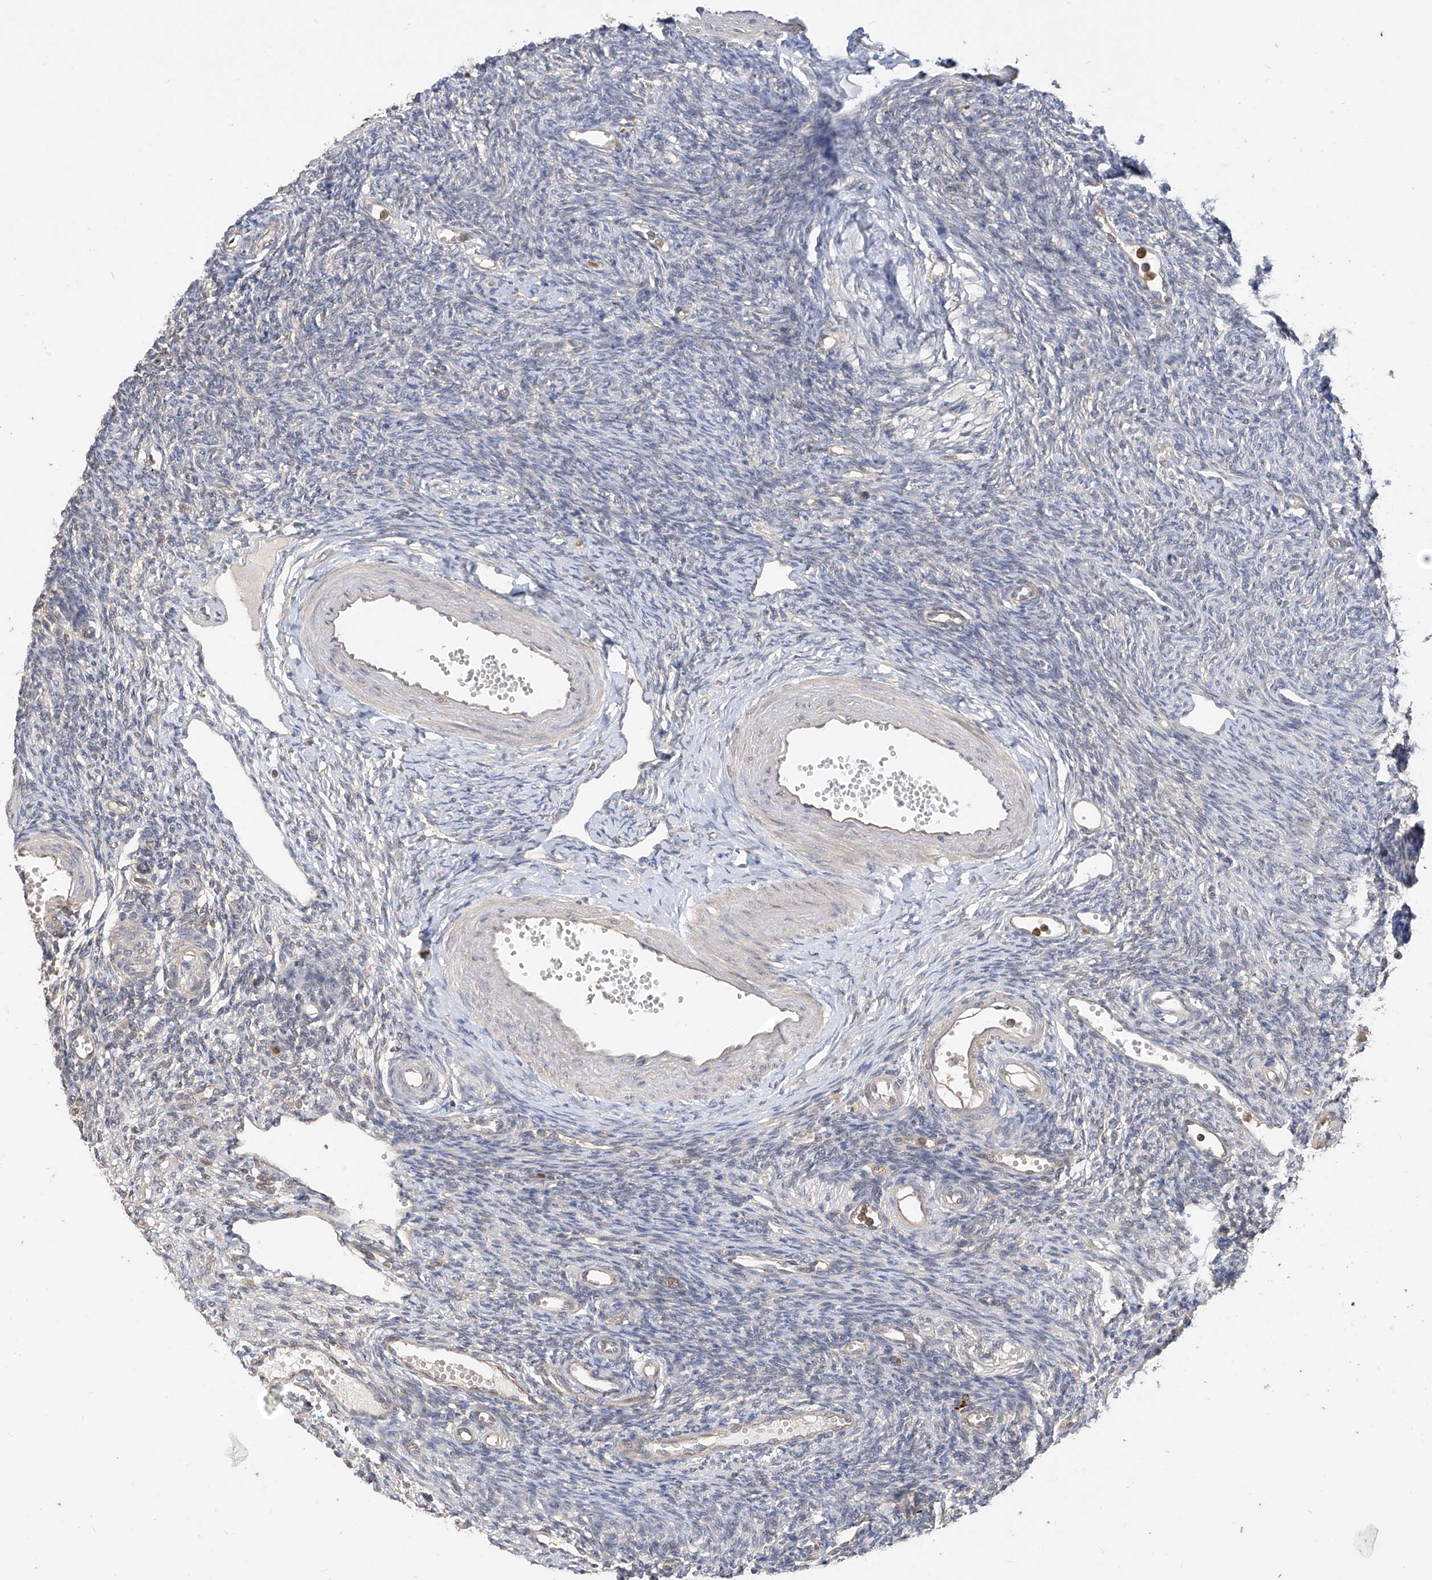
{"staining": {"intensity": "moderate", "quantity": ">75%", "location": "cytoplasmic/membranous"}, "tissue": "ovary", "cell_type": "Follicle cells", "image_type": "normal", "snomed": [{"axis": "morphology", "description": "Normal tissue, NOS"}, {"axis": "morphology", "description": "Cyst, NOS"}, {"axis": "topography", "description": "Ovary"}], "caption": "This histopathology image displays immunohistochemistry staining of normal ovary, with medium moderate cytoplasmic/membranous positivity in about >75% of follicle cells.", "gene": "OFD1", "patient": {"sex": "female", "age": 33}}